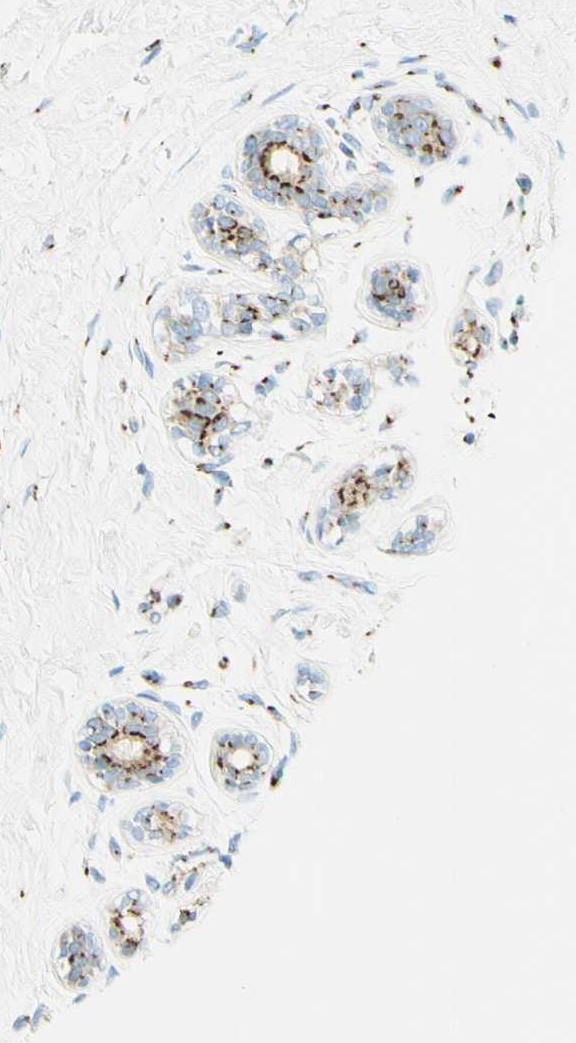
{"staining": {"intensity": "strong", "quantity": ">75%", "location": "cytoplasmic/membranous"}, "tissue": "breast cancer", "cell_type": "Tumor cells", "image_type": "cancer", "snomed": [{"axis": "morphology", "description": "Normal tissue, NOS"}, {"axis": "morphology", "description": "Duct carcinoma"}, {"axis": "topography", "description": "Breast"}], "caption": "Immunohistochemistry (IHC) of human breast infiltrating ductal carcinoma exhibits high levels of strong cytoplasmic/membranous positivity in about >75% of tumor cells.", "gene": "GOLGB1", "patient": {"sex": "female", "age": 39}}